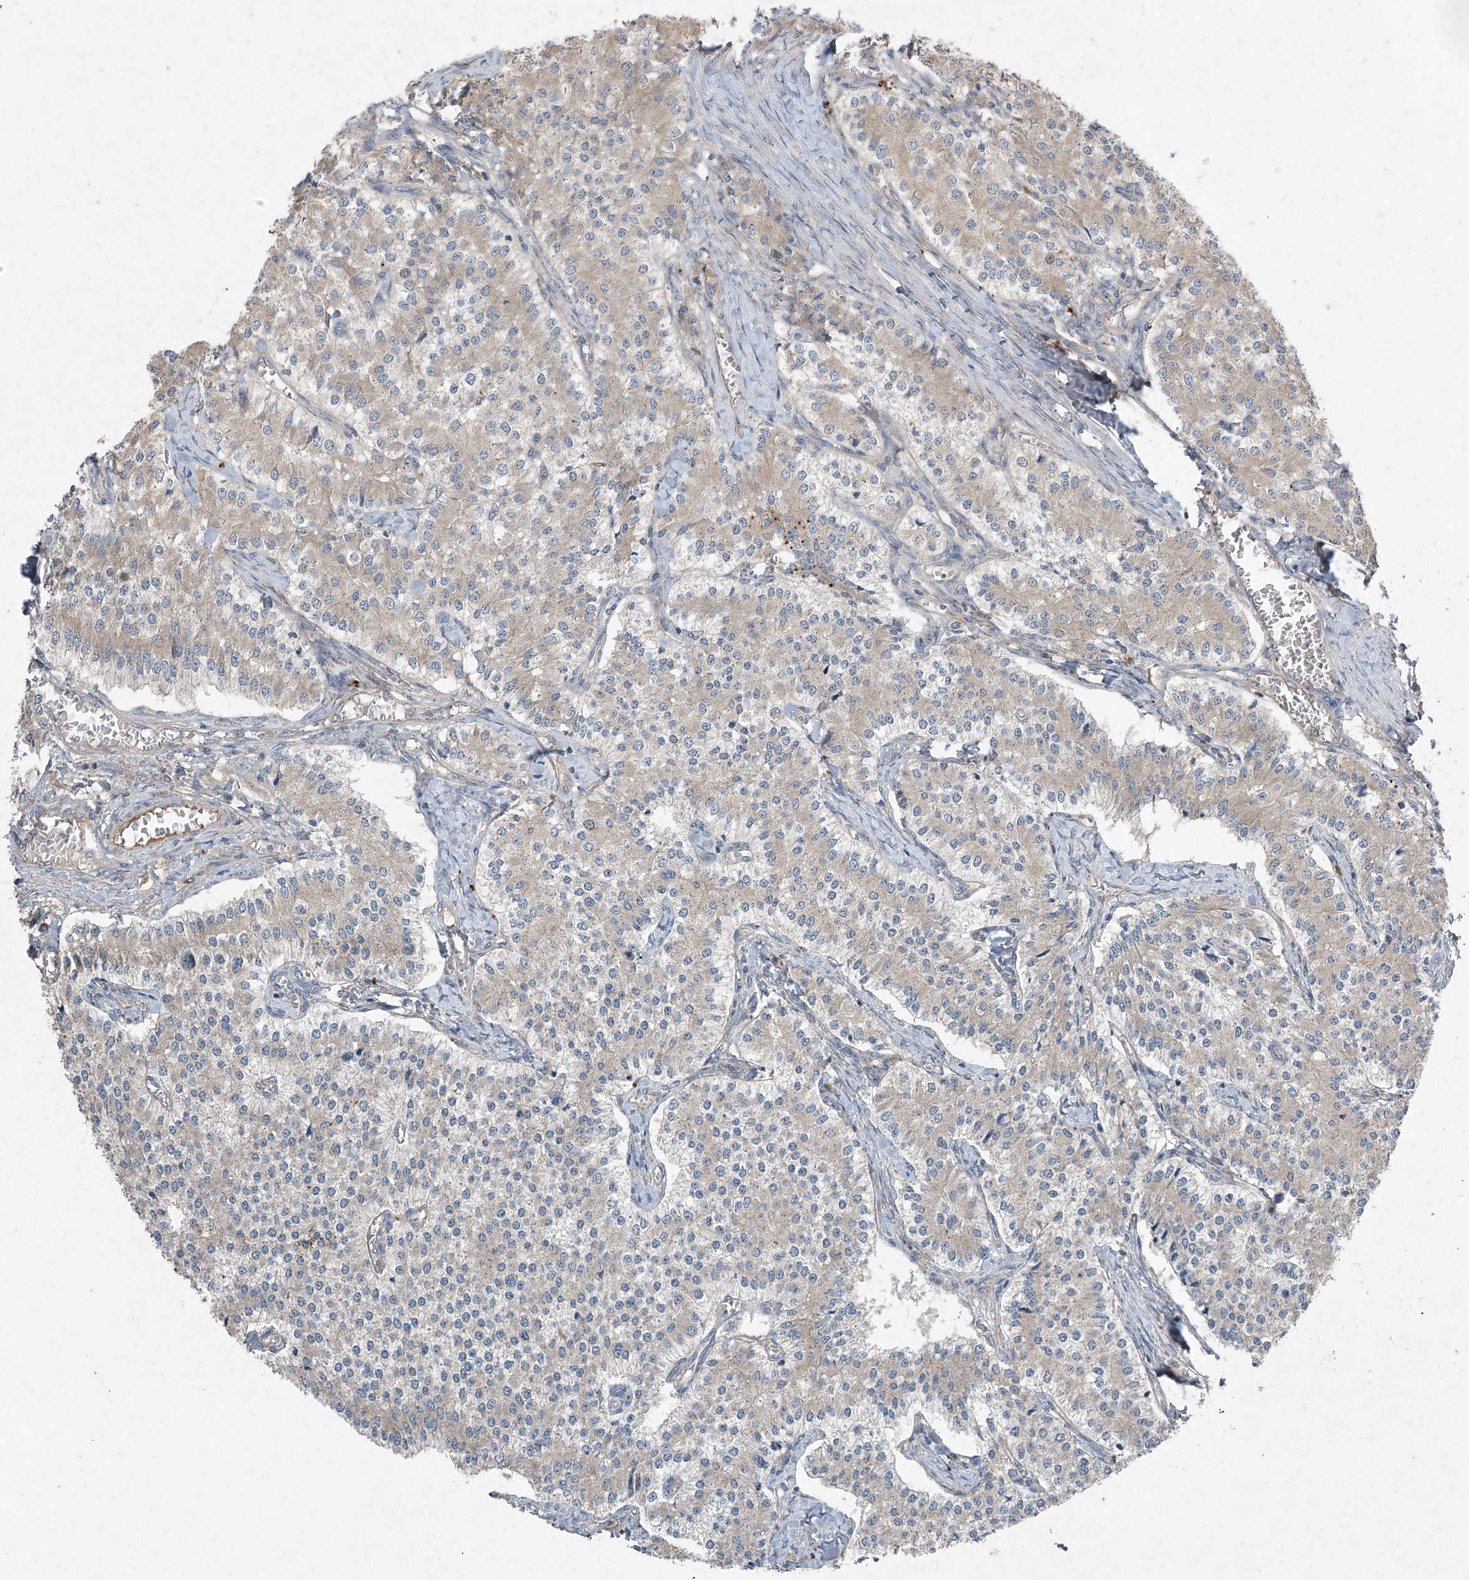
{"staining": {"intensity": "weak", "quantity": "<25%", "location": "cytoplasmic/membranous"}, "tissue": "carcinoid", "cell_type": "Tumor cells", "image_type": "cancer", "snomed": [{"axis": "morphology", "description": "Carcinoid, malignant, NOS"}, {"axis": "topography", "description": "Colon"}], "caption": "Protein analysis of carcinoid (malignant) exhibits no significant positivity in tumor cells.", "gene": "FOXRED2", "patient": {"sex": "female", "age": 52}}